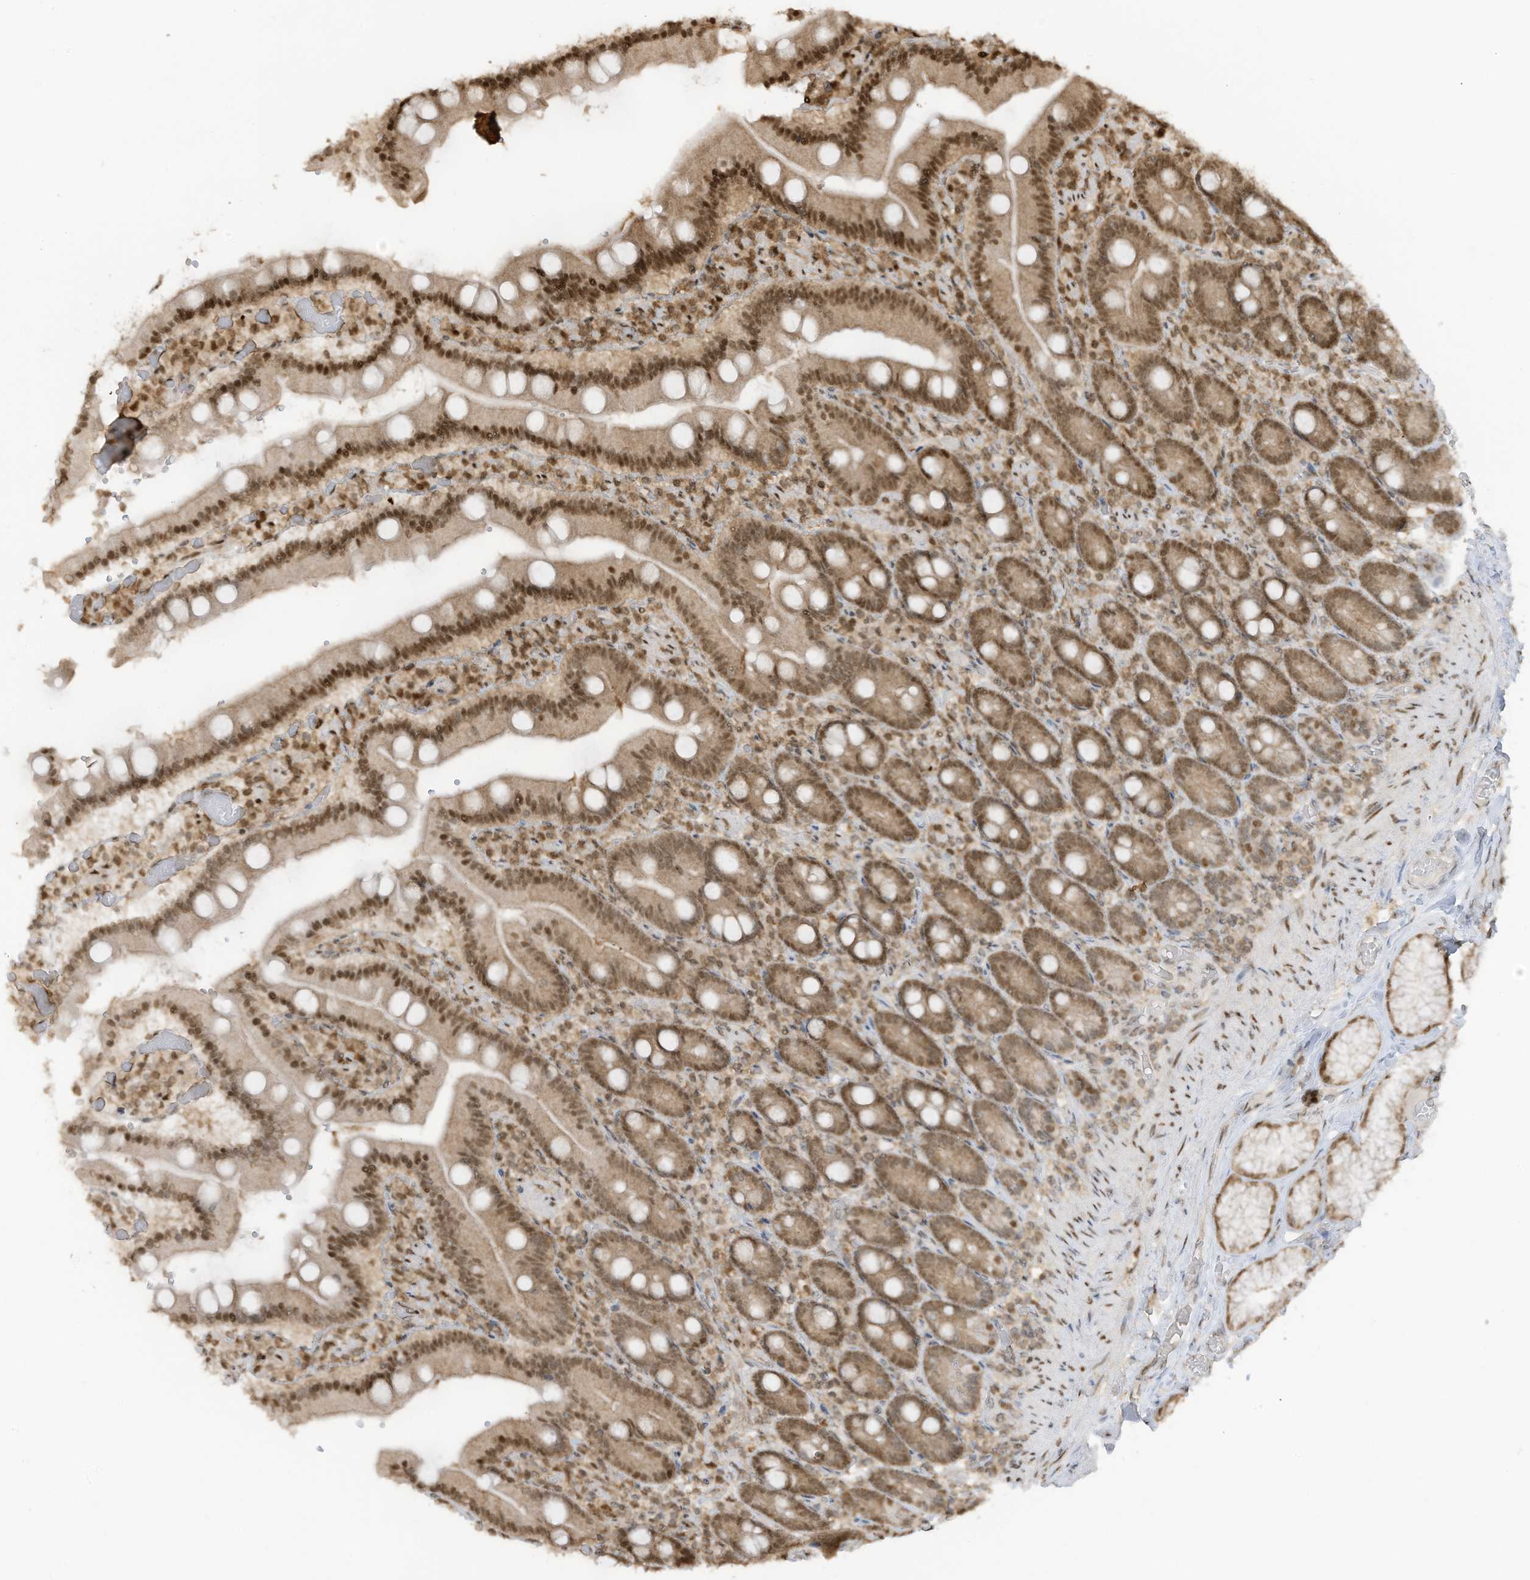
{"staining": {"intensity": "moderate", "quantity": ">75%", "location": "cytoplasmic/membranous,nuclear"}, "tissue": "duodenum", "cell_type": "Glandular cells", "image_type": "normal", "snomed": [{"axis": "morphology", "description": "Normal tissue, NOS"}, {"axis": "topography", "description": "Duodenum"}], "caption": "Protein expression analysis of benign duodenum exhibits moderate cytoplasmic/membranous,nuclear staining in approximately >75% of glandular cells.", "gene": "KPNB1", "patient": {"sex": "female", "age": 62}}